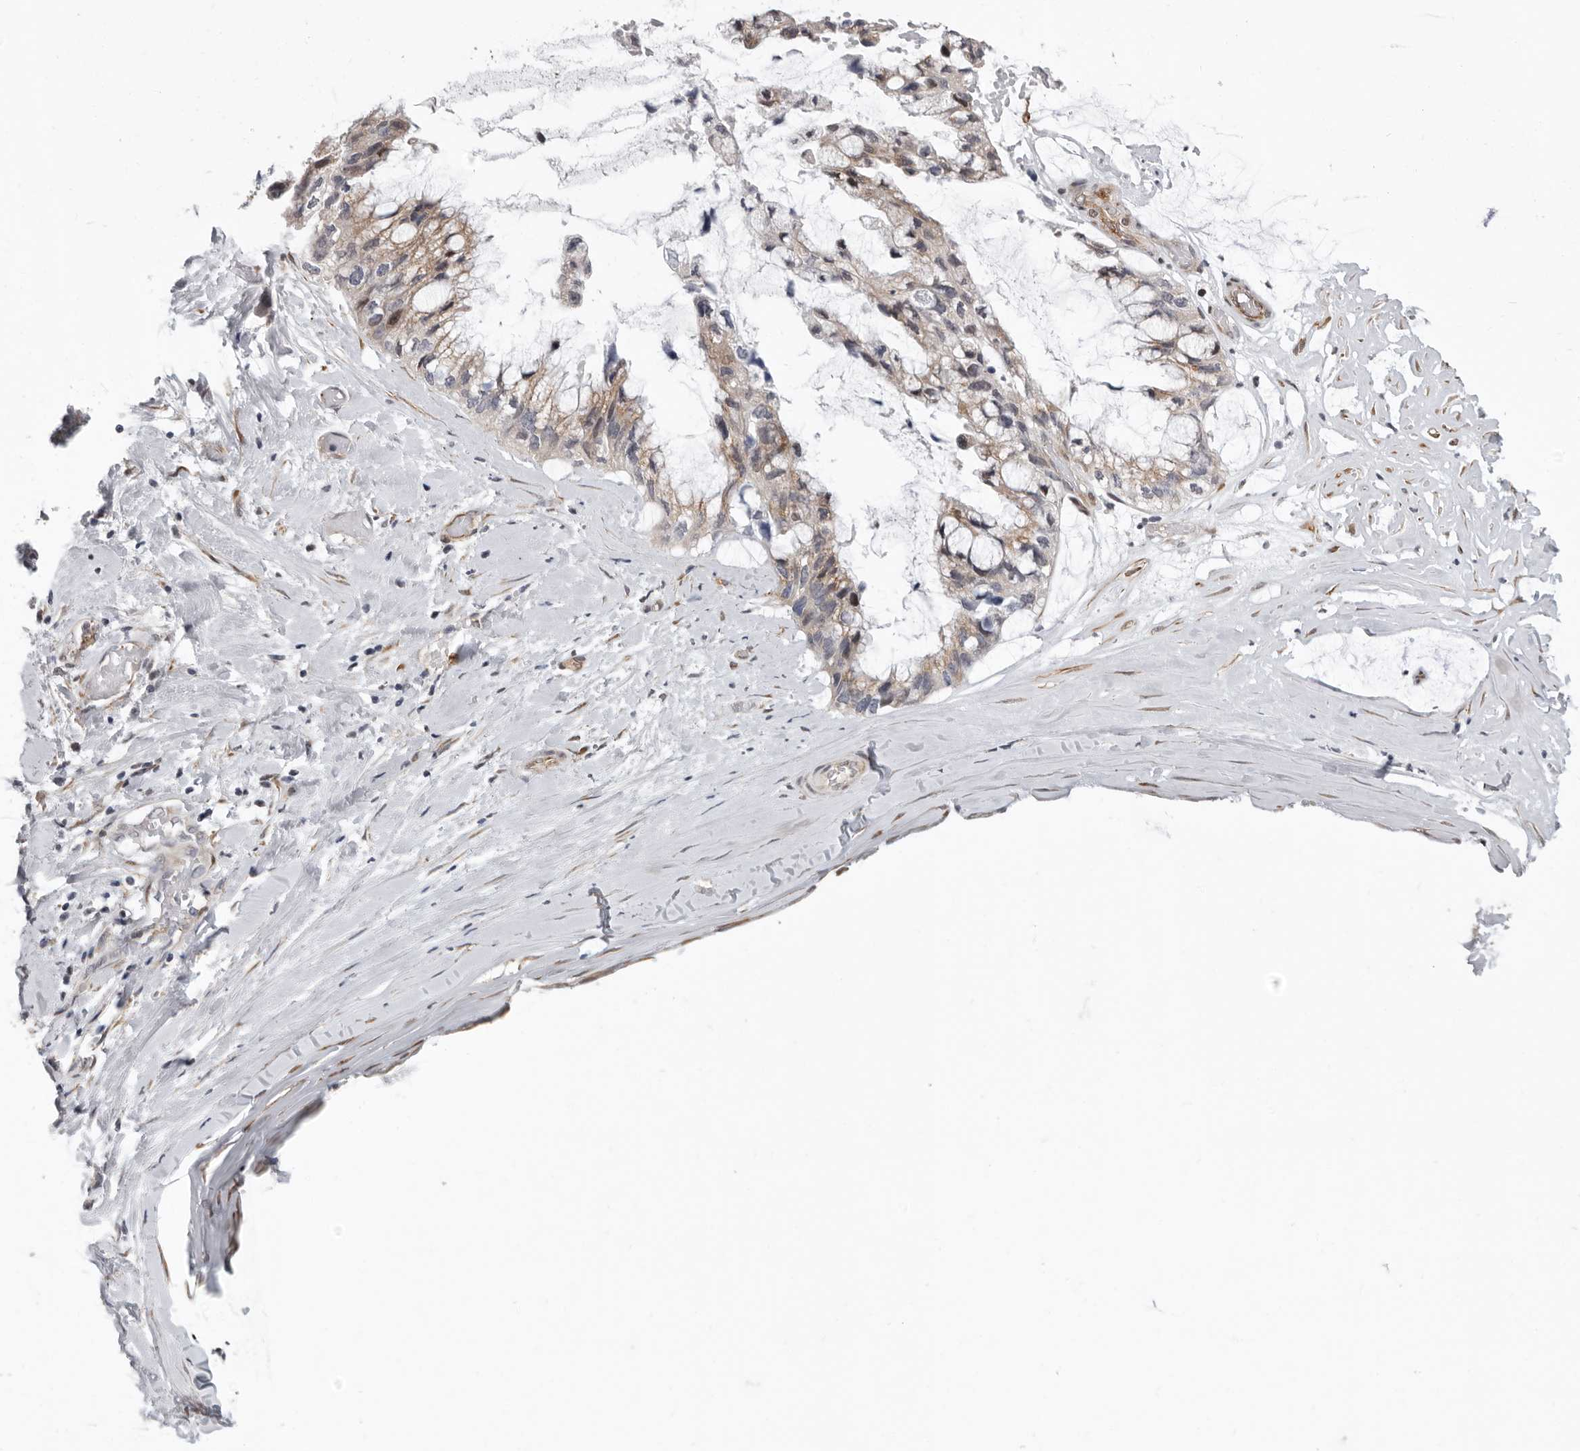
{"staining": {"intensity": "weak", "quantity": ">75%", "location": "cytoplasmic/membranous"}, "tissue": "ovarian cancer", "cell_type": "Tumor cells", "image_type": "cancer", "snomed": [{"axis": "morphology", "description": "Cystadenocarcinoma, mucinous, NOS"}, {"axis": "topography", "description": "Ovary"}], "caption": "This photomicrograph reveals IHC staining of ovarian cancer, with low weak cytoplasmic/membranous expression in about >75% of tumor cells.", "gene": "RALGPS2", "patient": {"sex": "female", "age": 39}}